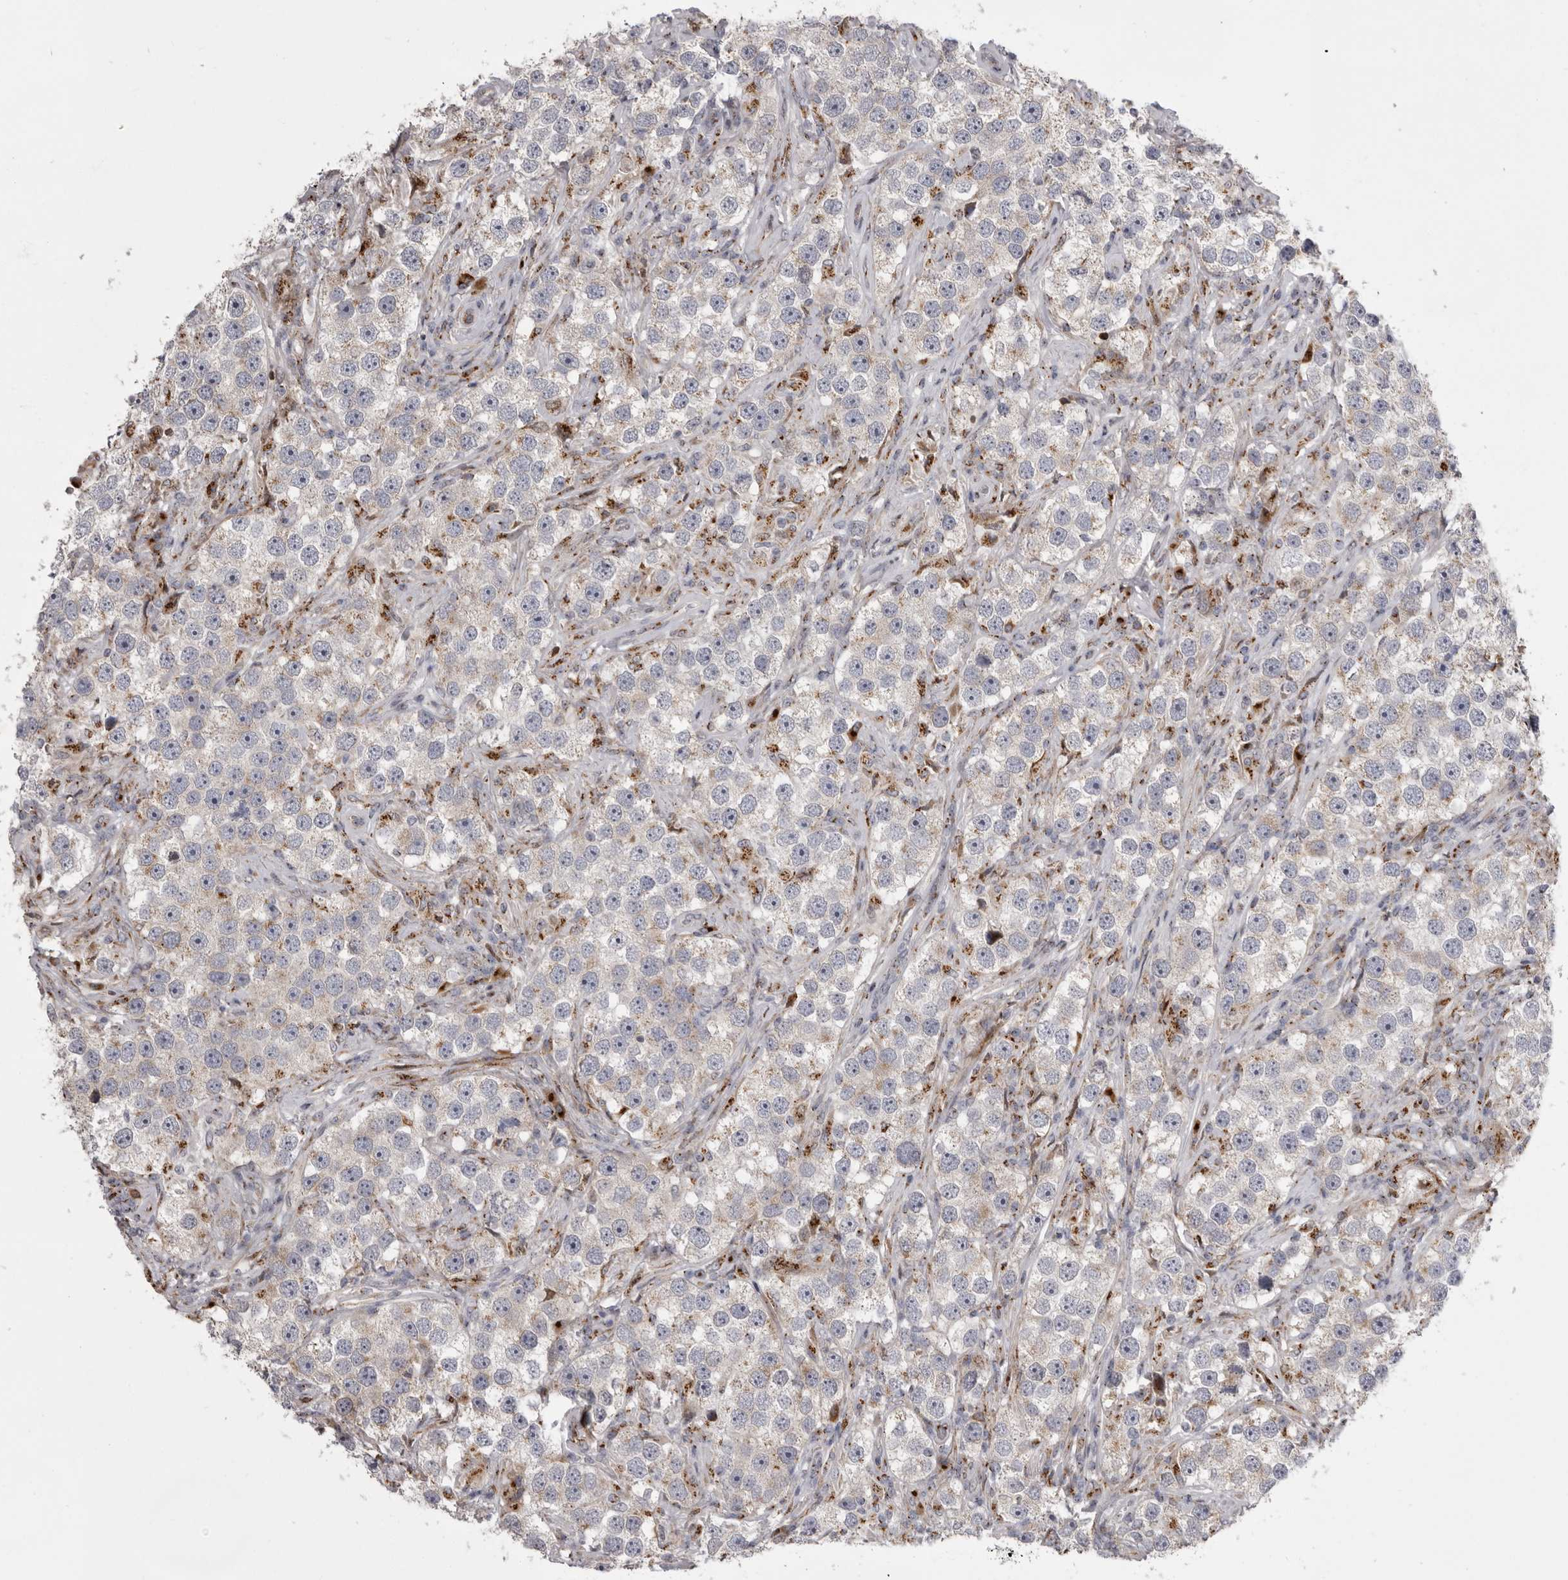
{"staining": {"intensity": "moderate", "quantity": "<25%", "location": "cytoplasmic/membranous"}, "tissue": "testis cancer", "cell_type": "Tumor cells", "image_type": "cancer", "snomed": [{"axis": "morphology", "description": "Seminoma, NOS"}, {"axis": "topography", "description": "Testis"}], "caption": "Protein expression analysis of testis cancer shows moderate cytoplasmic/membranous staining in about <25% of tumor cells. (IHC, brightfield microscopy, high magnification).", "gene": "WDR47", "patient": {"sex": "male", "age": 49}}